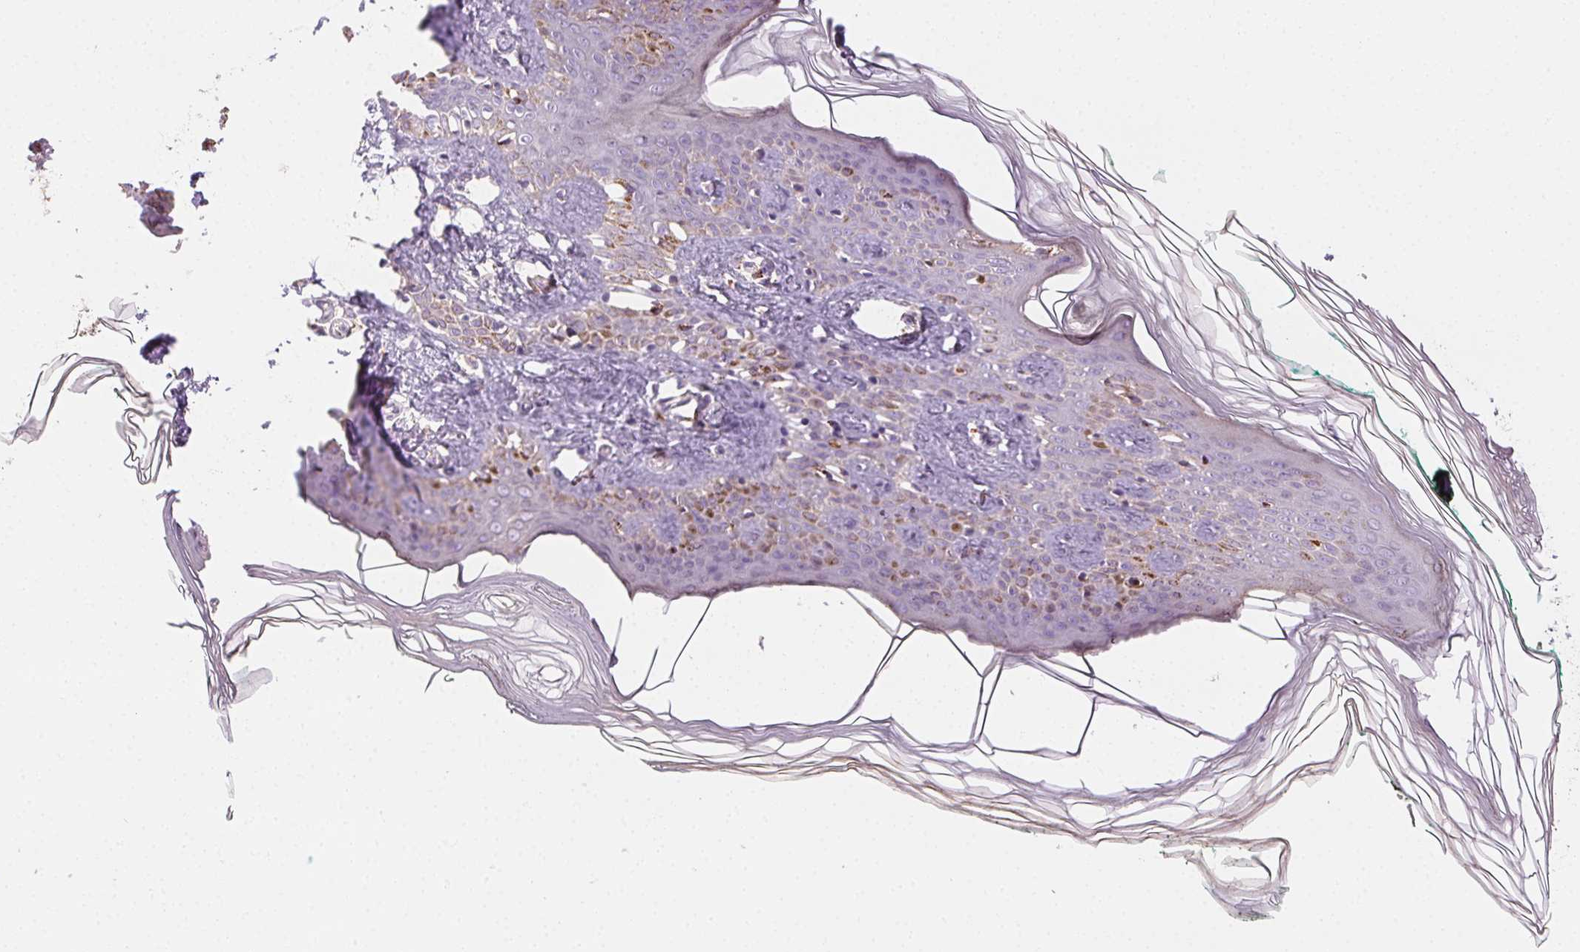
{"staining": {"intensity": "moderate", "quantity": "25%-75%", "location": "cytoplasmic/membranous"}, "tissue": "skin", "cell_type": "Fibroblasts", "image_type": "normal", "snomed": [{"axis": "morphology", "description": "Normal tissue, NOS"}, {"axis": "topography", "description": "Skin"}, {"axis": "topography", "description": "Peripheral nerve tissue"}], "caption": "Immunohistochemical staining of unremarkable skin demonstrates medium levels of moderate cytoplasmic/membranous staining in approximately 25%-75% of fibroblasts. The staining was performed using DAB, with brown indicating positive protein expression. Nuclei are stained blue with hematoxylin.", "gene": "SCPEP1", "patient": {"sex": "female", "age": 45}}